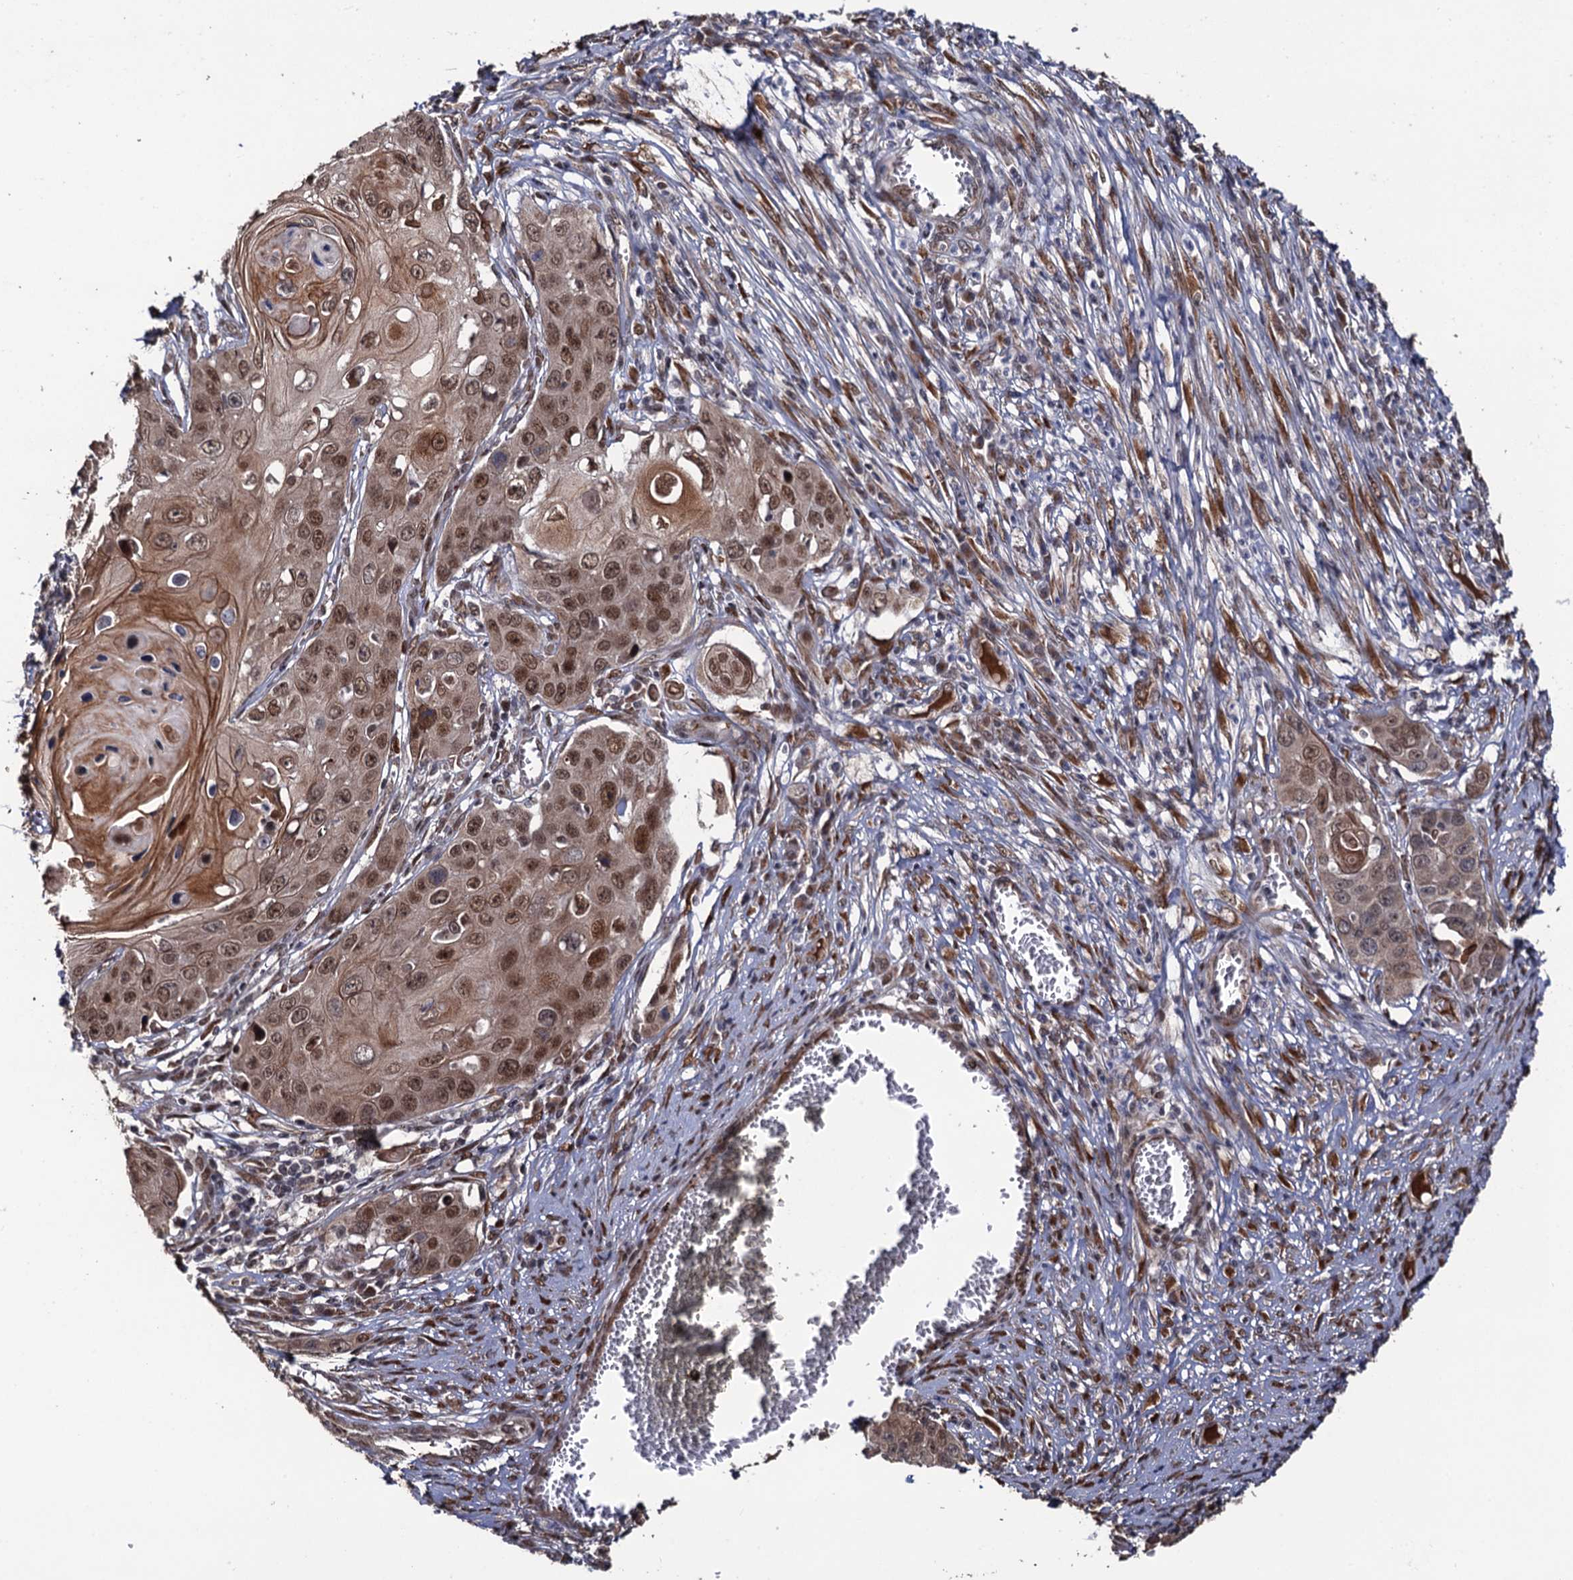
{"staining": {"intensity": "moderate", "quantity": ">75%", "location": "cytoplasmic/membranous,nuclear"}, "tissue": "skin cancer", "cell_type": "Tumor cells", "image_type": "cancer", "snomed": [{"axis": "morphology", "description": "Squamous cell carcinoma, NOS"}, {"axis": "topography", "description": "Skin"}], "caption": "A histopathology image showing moderate cytoplasmic/membranous and nuclear positivity in approximately >75% of tumor cells in skin squamous cell carcinoma, as visualized by brown immunohistochemical staining.", "gene": "LRRC63", "patient": {"sex": "male", "age": 55}}